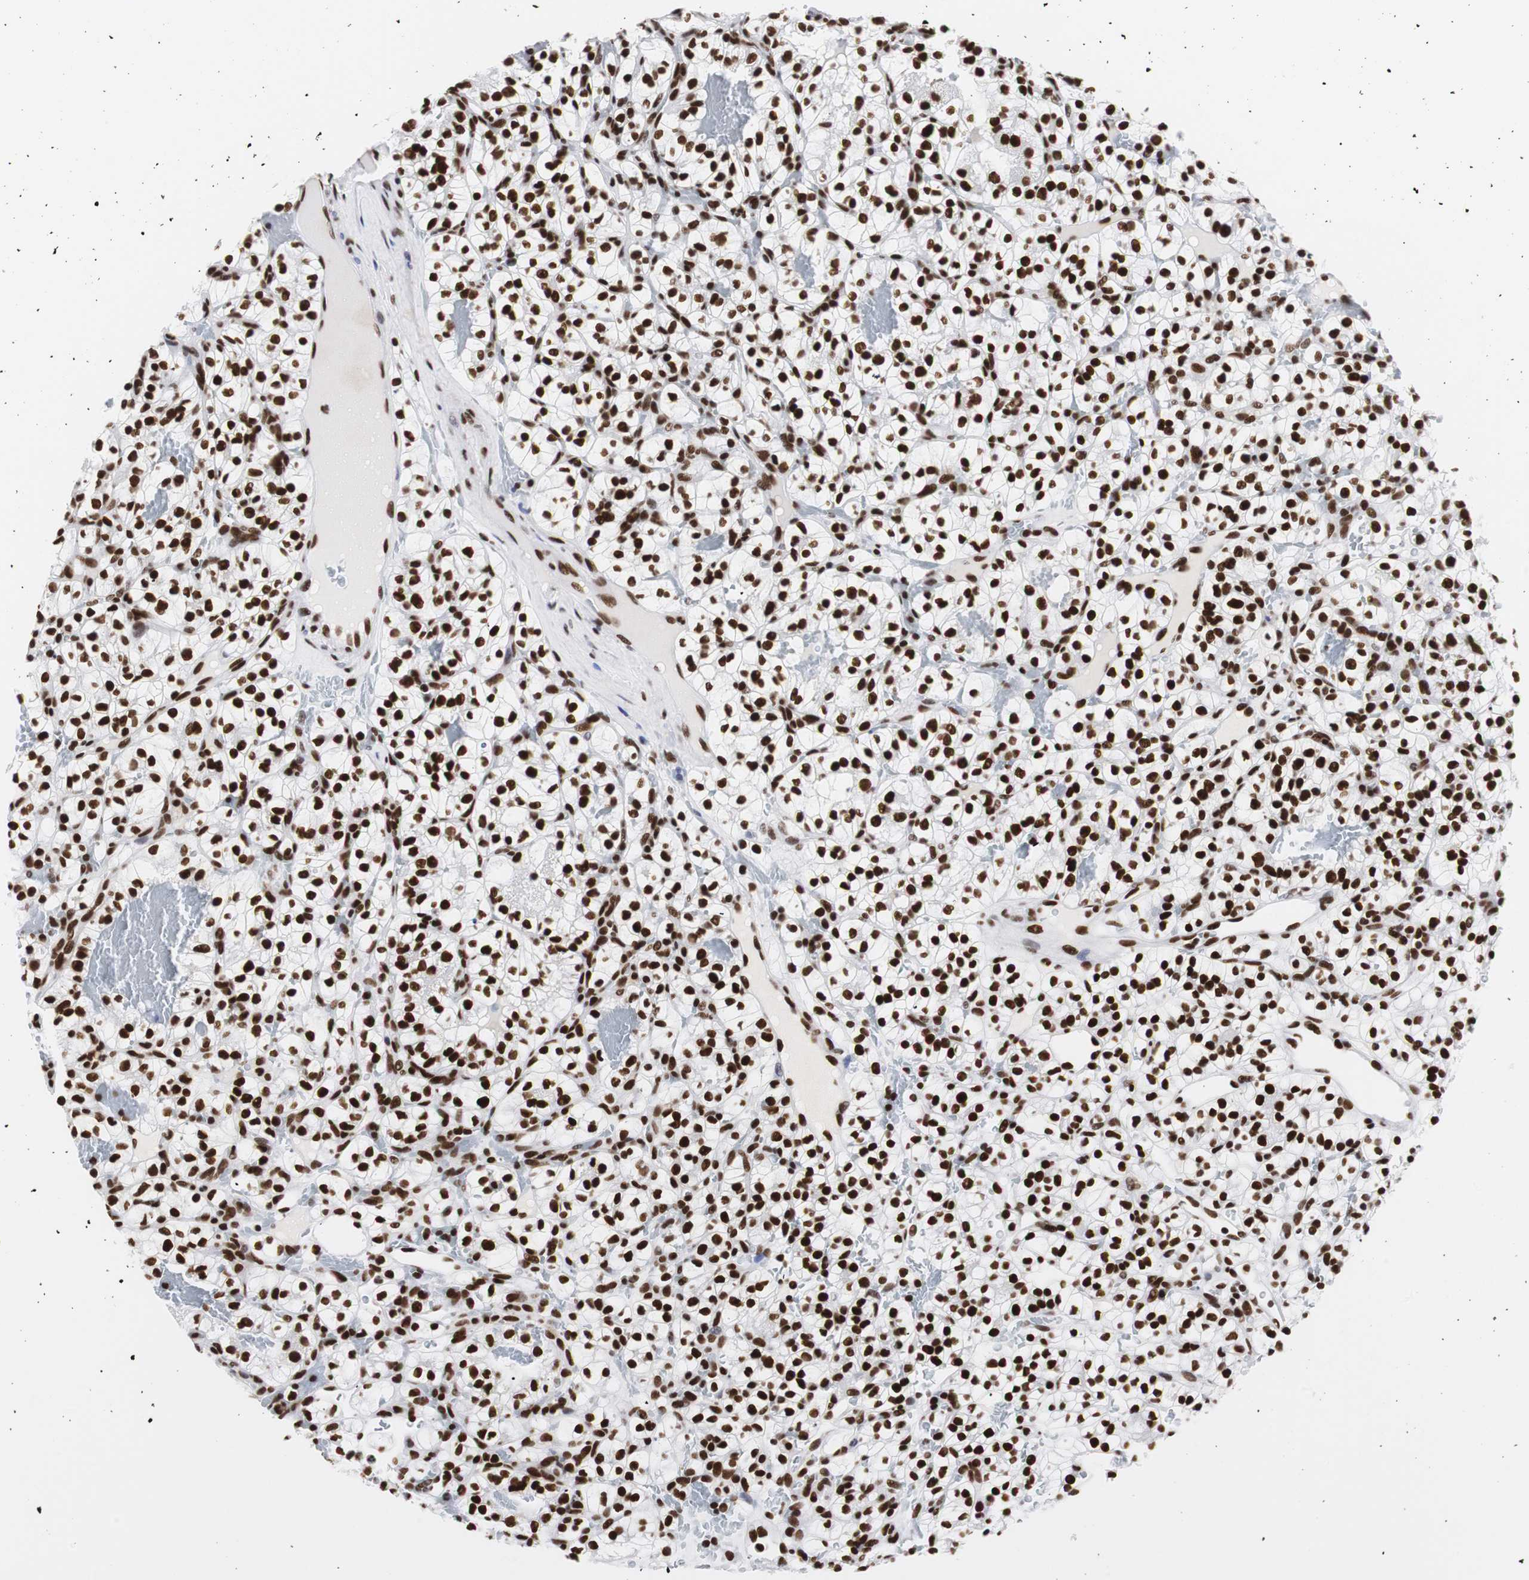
{"staining": {"intensity": "strong", "quantity": ">75%", "location": "nuclear"}, "tissue": "renal cancer", "cell_type": "Tumor cells", "image_type": "cancer", "snomed": [{"axis": "morphology", "description": "Adenocarcinoma, NOS"}, {"axis": "topography", "description": "Kidney"}], "caption": "Immunohistochemical staining of human renal cancer (adenocarcinoma) exhibits high levels of strong nuclear positivity in approximately >75% of tumor cells.", "gene": "HNRNPH2", "patient": {"sex": "female", "age": 57}}